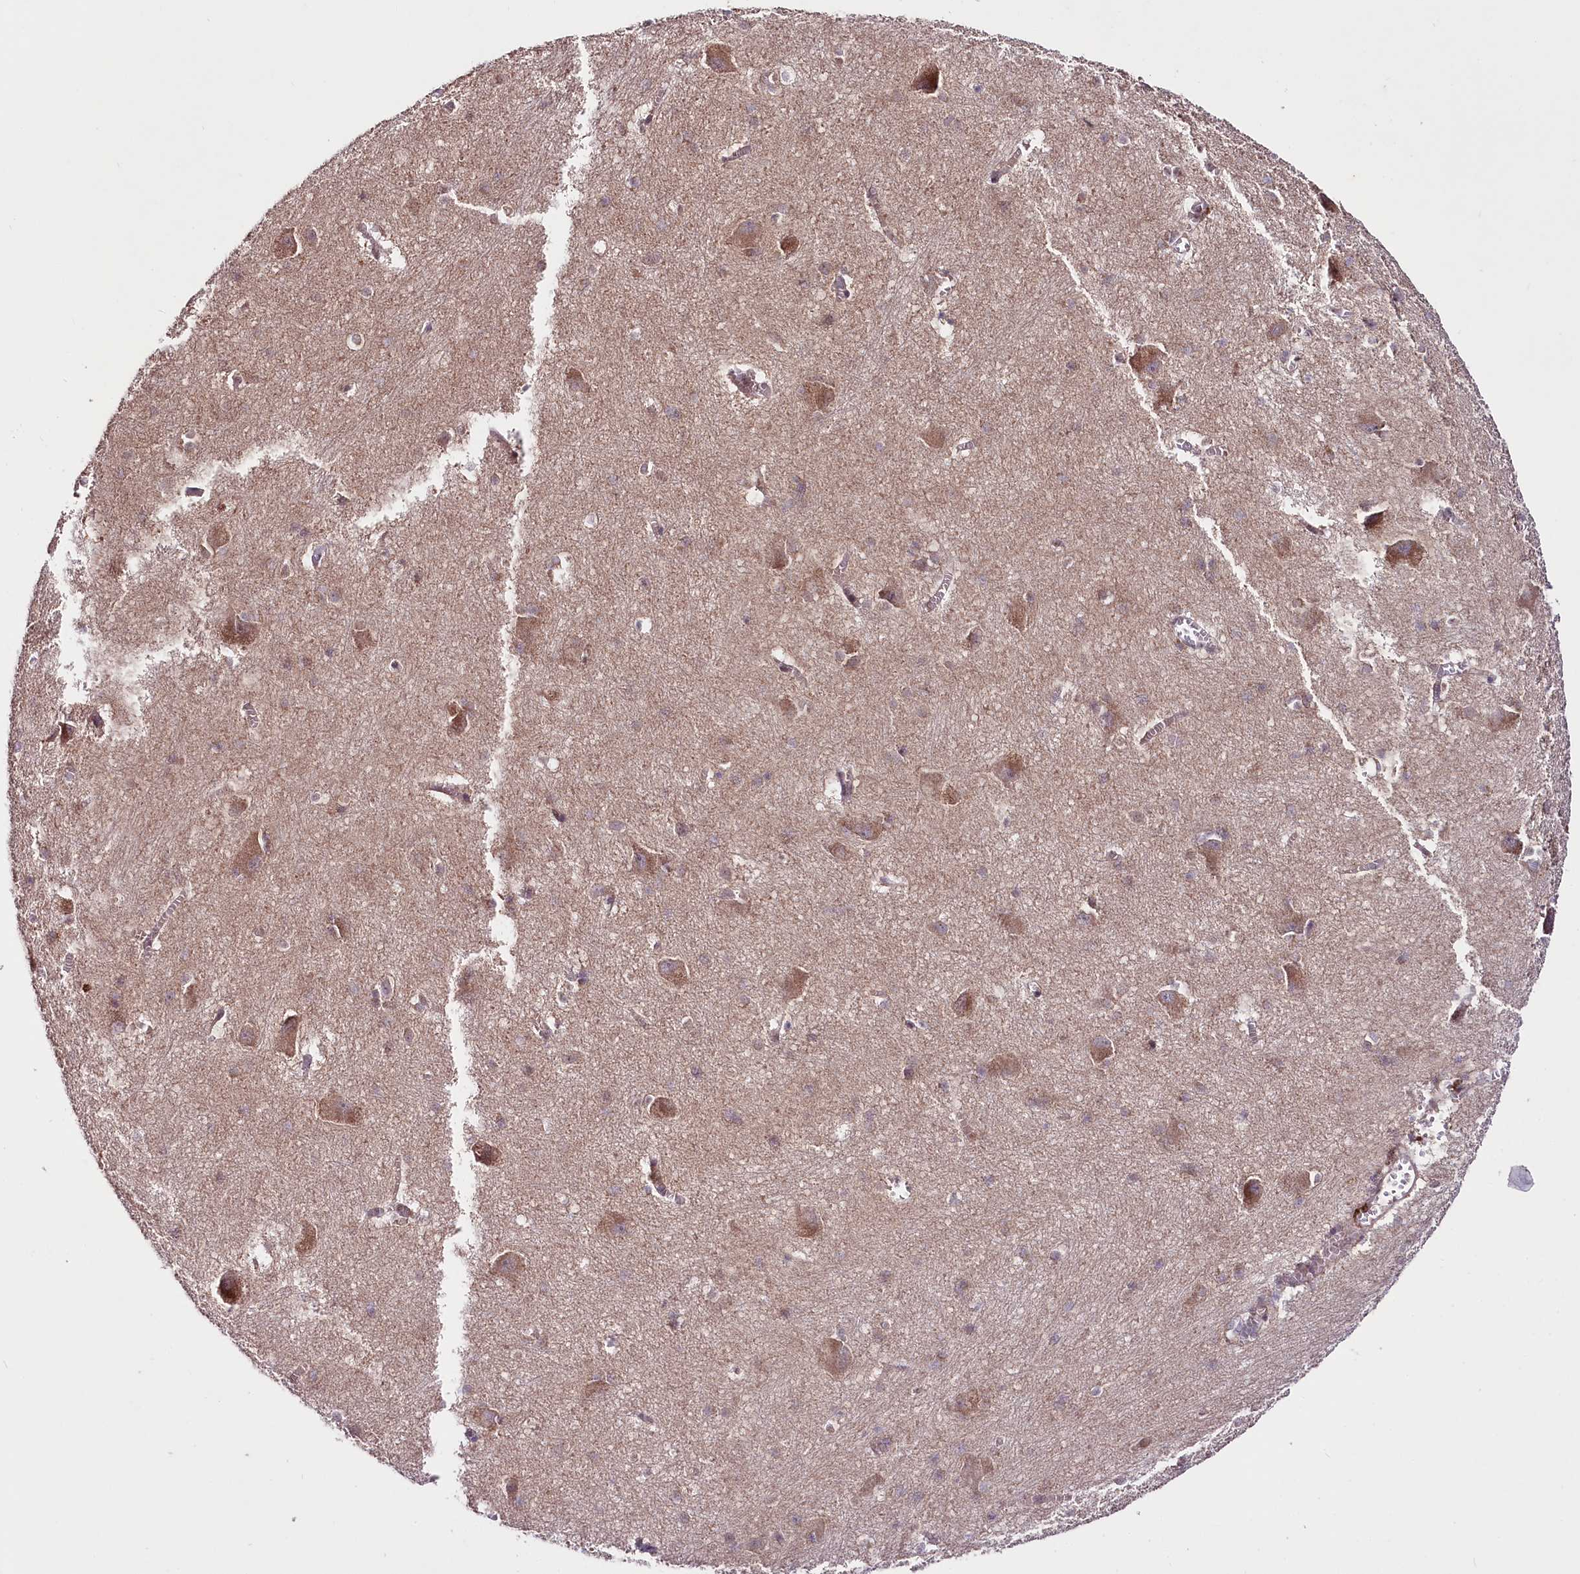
{"staining": {"intensity": "moderate", "quantity": "<25%", "location": "cytoplasmic/membranous"}, "tissue": "caudate", "cell_type": "Glial cells", "image_type": "normal", "snomed": [{"axis": "morphology", "description": "Normal tissue, NOS"}, {"axis": "topography", "description": "Lateral ventricle wall"}], "caption": "High-magnification brightfield microscopy of unremarkable caudate stained with DAB (3,3'-diaminobenzidine) (brown) and counterstained with hematoxylin (blue). glial cells exhibit moderate cytoplasmic/membranous positivity is appreciated in approximately<25% of cells.", "gene": "TAFAZZIN", "patient": {"sex": "male", "age": 37}}